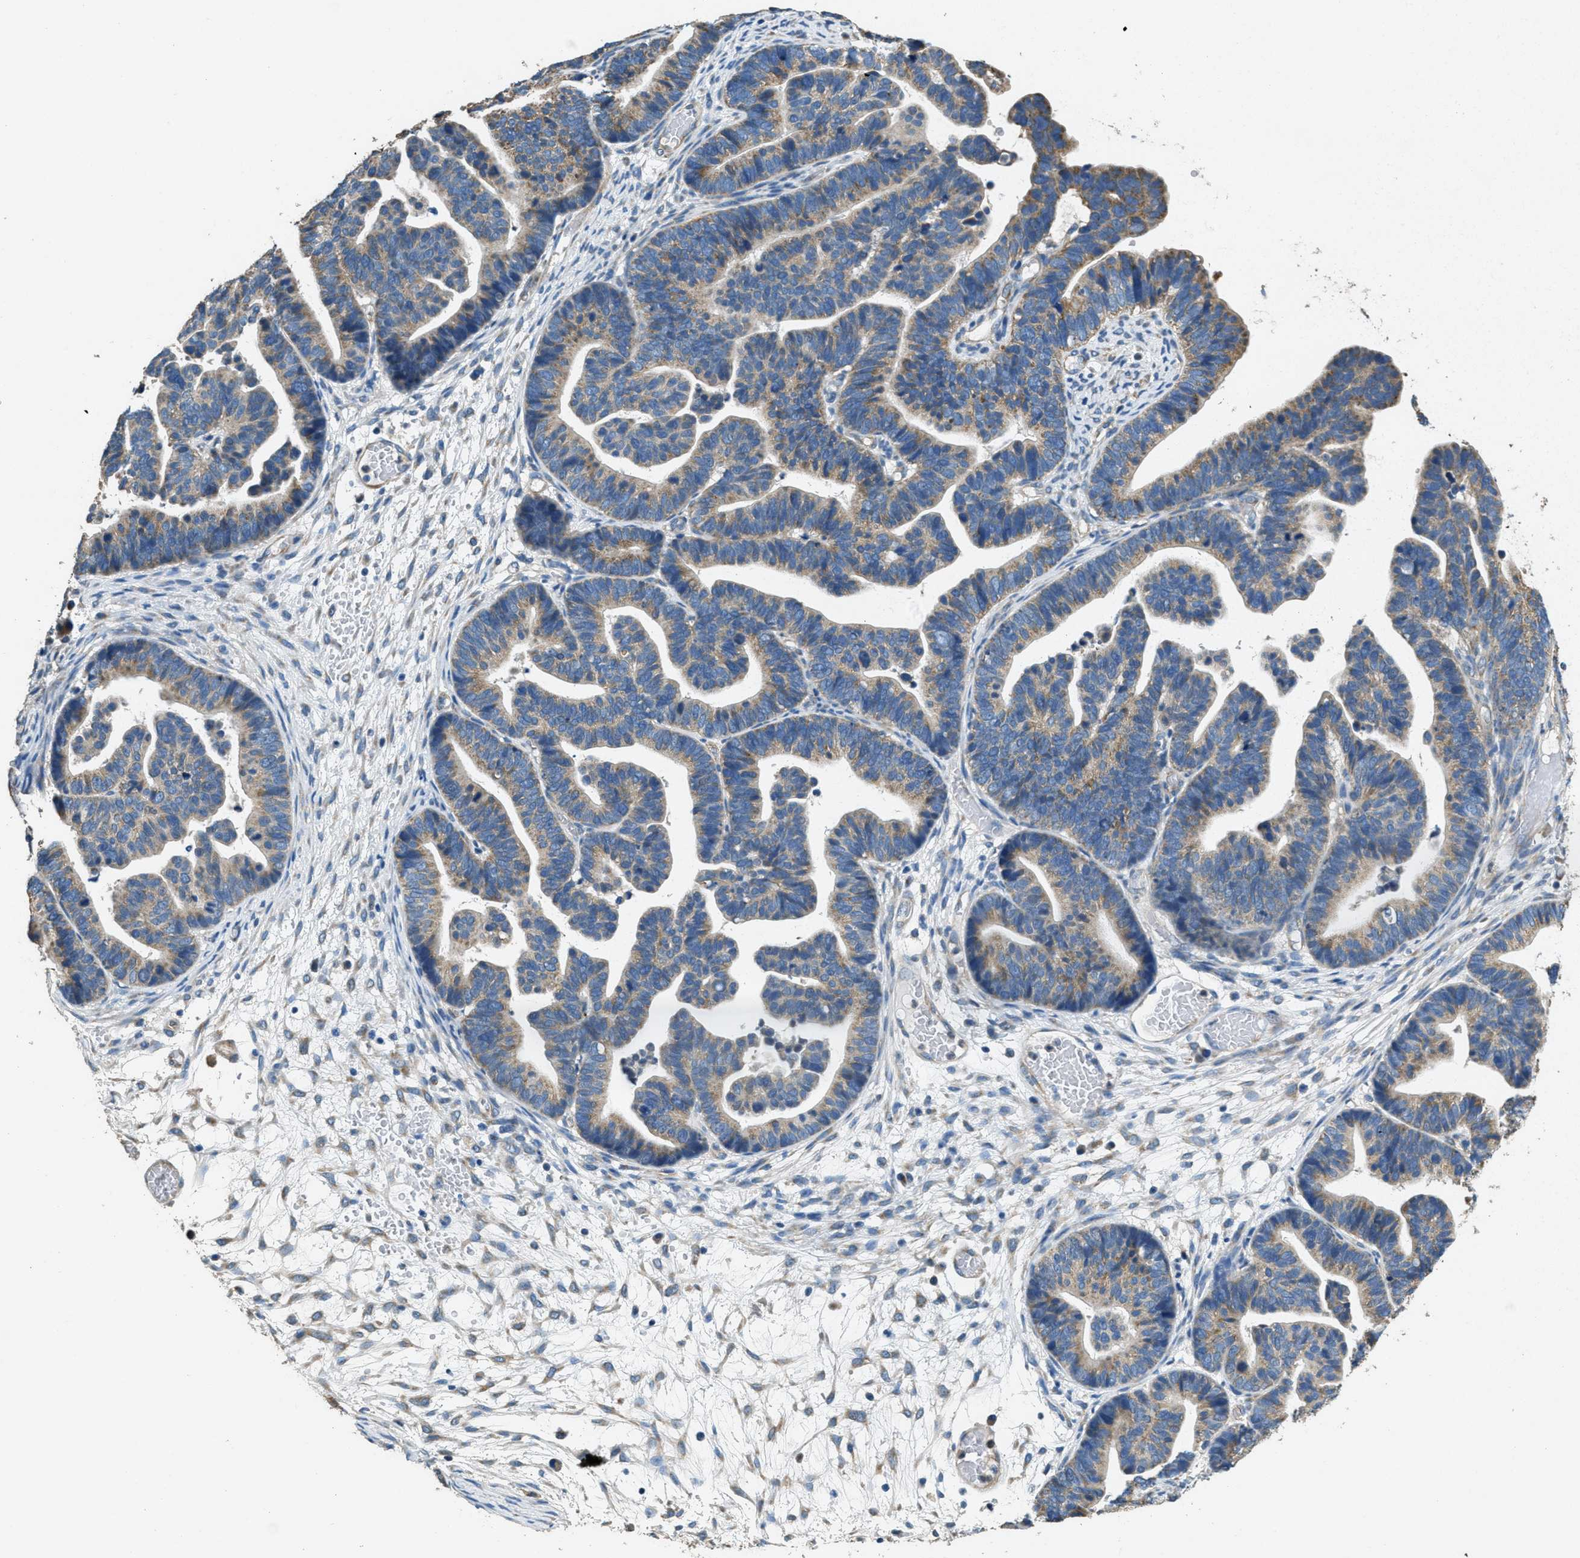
{"staining": {"intensity": "weak", "quantity": ">75%", "location": "cytoplasmic/membranous"}, "tissue": "ovarian cancer", "cell_type": "Tumor cells", "image_type": "cancer", "snomed": [{"axis": "morphology", "description": "Cystadenocarcinoma, serous, NOS"}, {"axis": "topography", "description": "Ovary"}], "caption": "This is a histology image of IHC staining of ovarian cancer (serous cystadenocarcinoma), which shows weak staining in the cytoplasmic/membranous of tumor cells.", "gene": "TOMM70", "patient": {"sex": "female", "age": 56}}